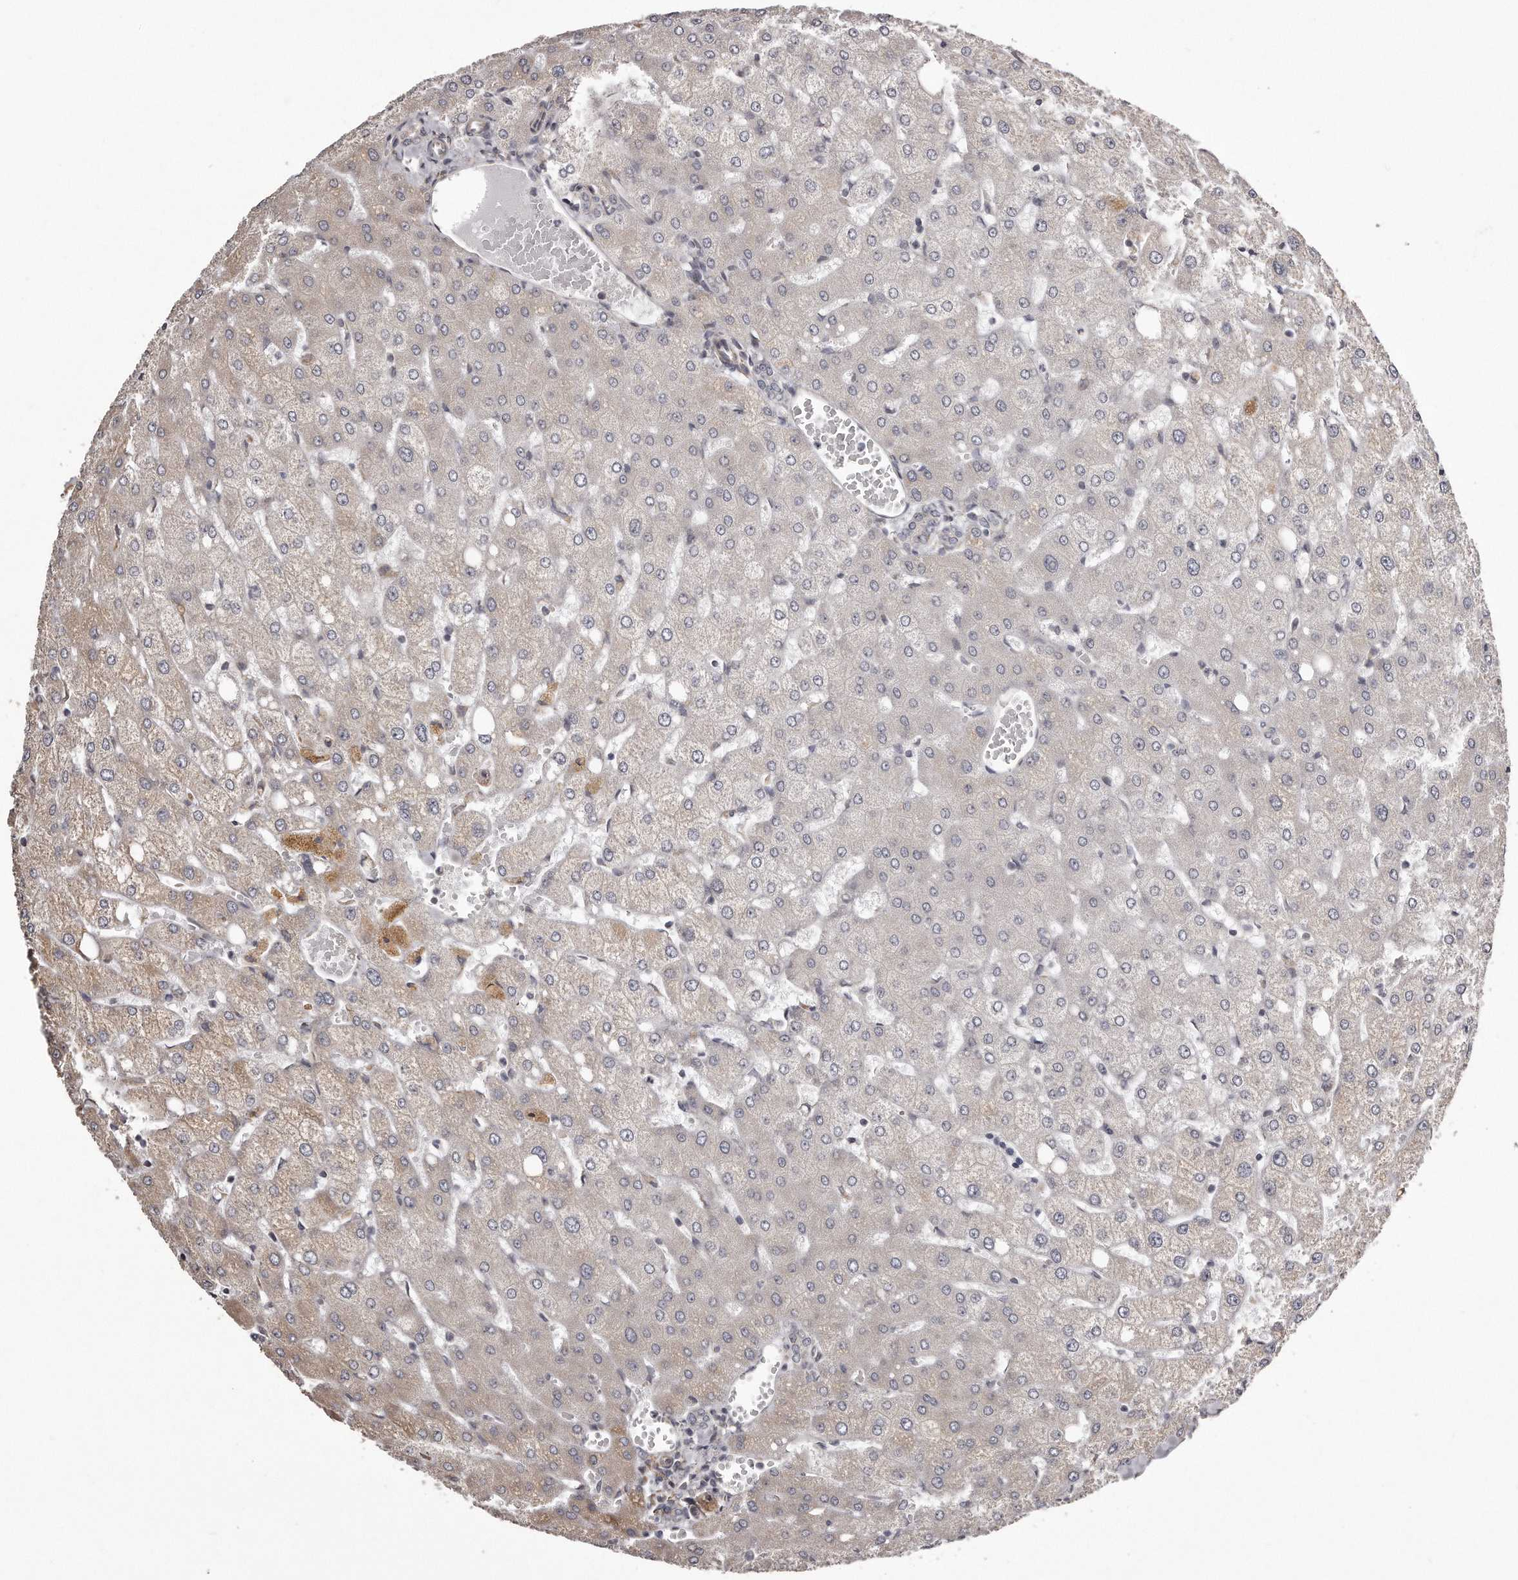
{"staining": {"intensity": "negative", "quantity": "none", "location": "none"}, "tissue": "liver", "cell_type": "Cholangiocytes", "image_type": "normal", "snomed": [{"axis": "morphology", "description": "Normal tissue, NOS"}, {"axis": "topography", "description": "Liver"}], "caption": "Photomicrograph shows no significant protein expression in cholangiocytes of normal liver. (DAB immunohistochemistry visualized using brightfield microscopy, high magnification).", "gene": "TRAPPC14", "patient": {"sex": "female", "age": 54}}